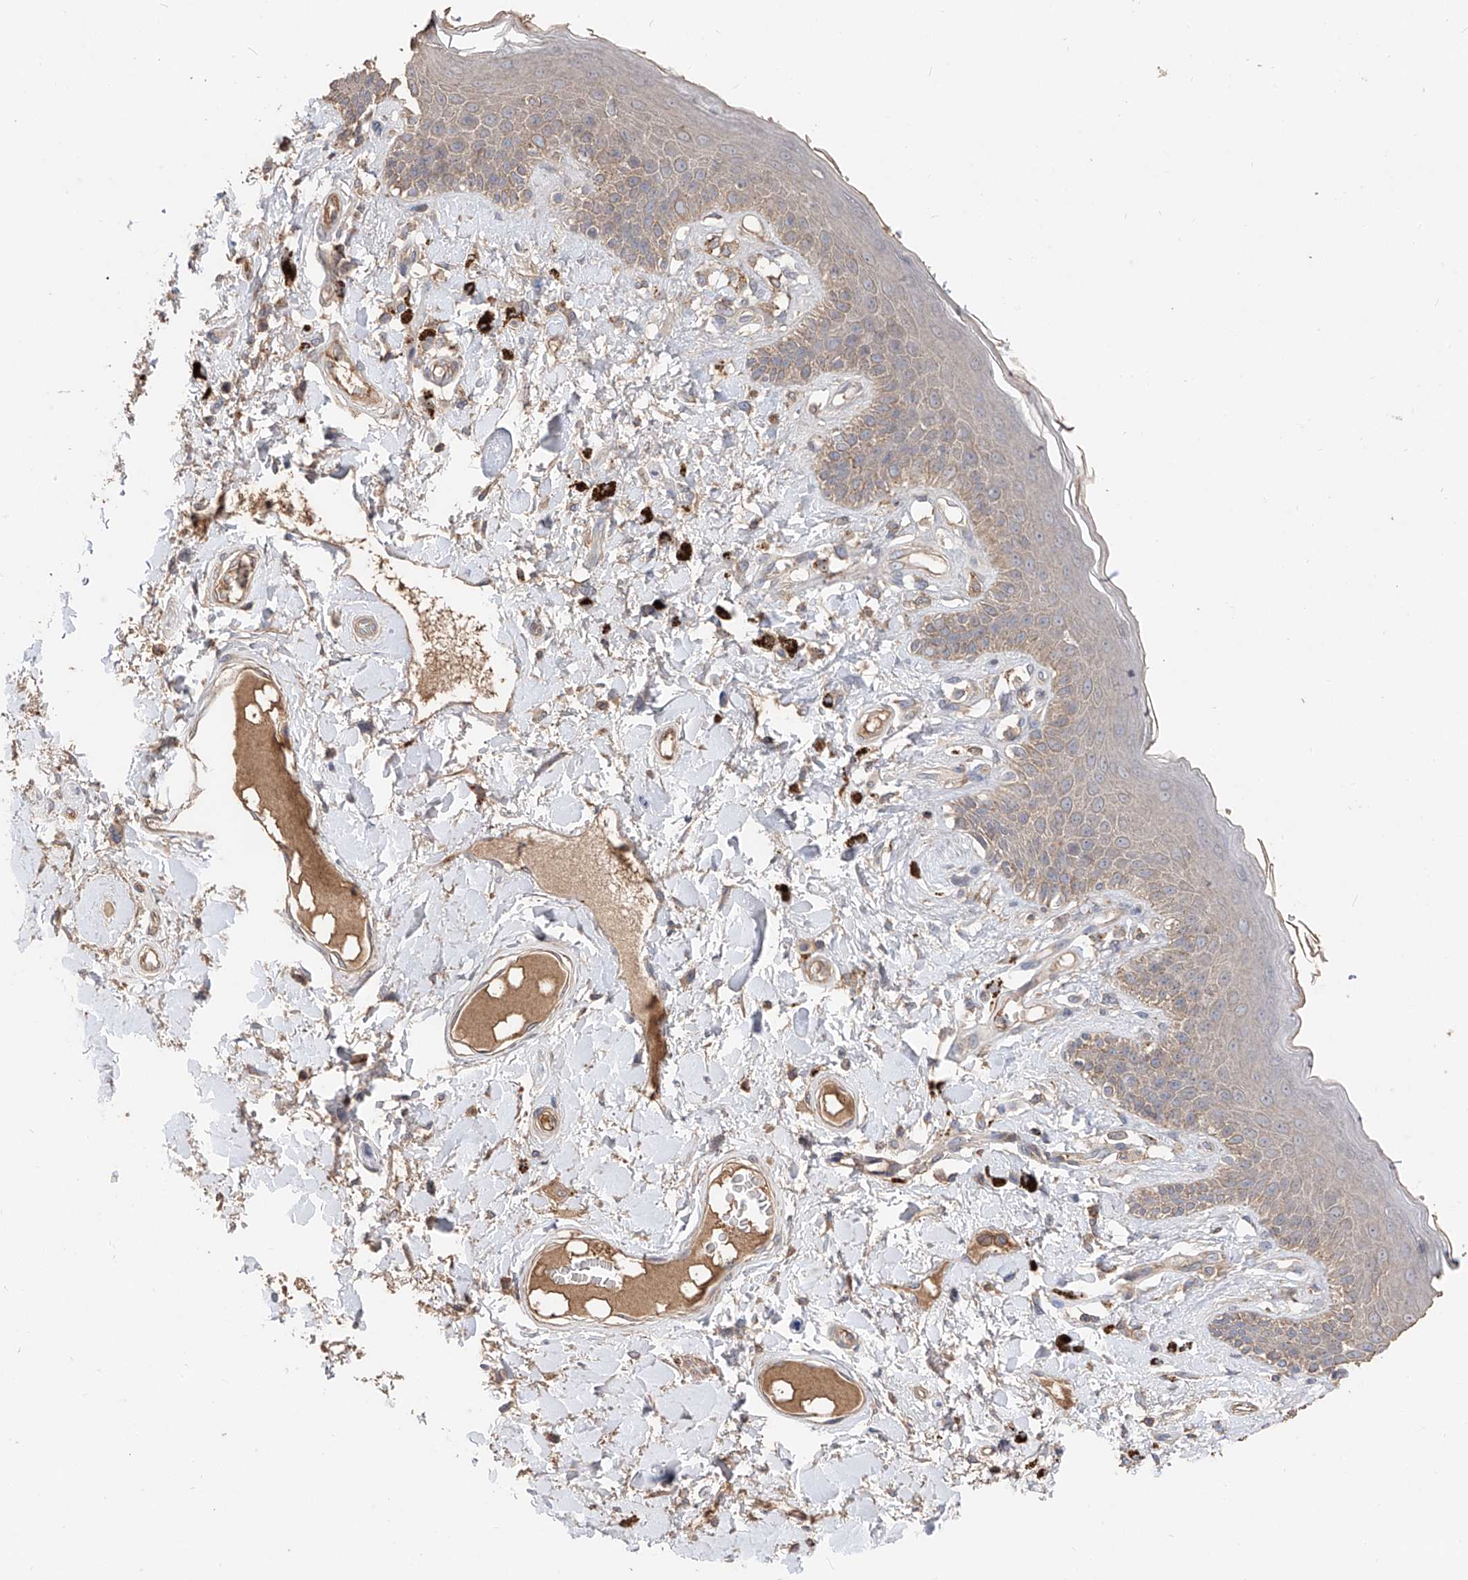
{"staining": {"intensity": "weak", "quantity": ">75%", "location": "cytoplasmic/membranous"}, "tissue": "skin", "cell_type": "Epidermal cells", "image_type": "normal", "snomed": [{"axis": "morphology", "description": "Normal tissue, NOS"}, {"axis": "topography", "description": "Anal"}], "caption": "Brown immunohistochemical staining in benign skin demonstrates weak cytoplasmic/membranous expression in approximately >75% of epidermal cells.", "gene": "EDN1", "patient": {"sex": "female", "age": 78}}